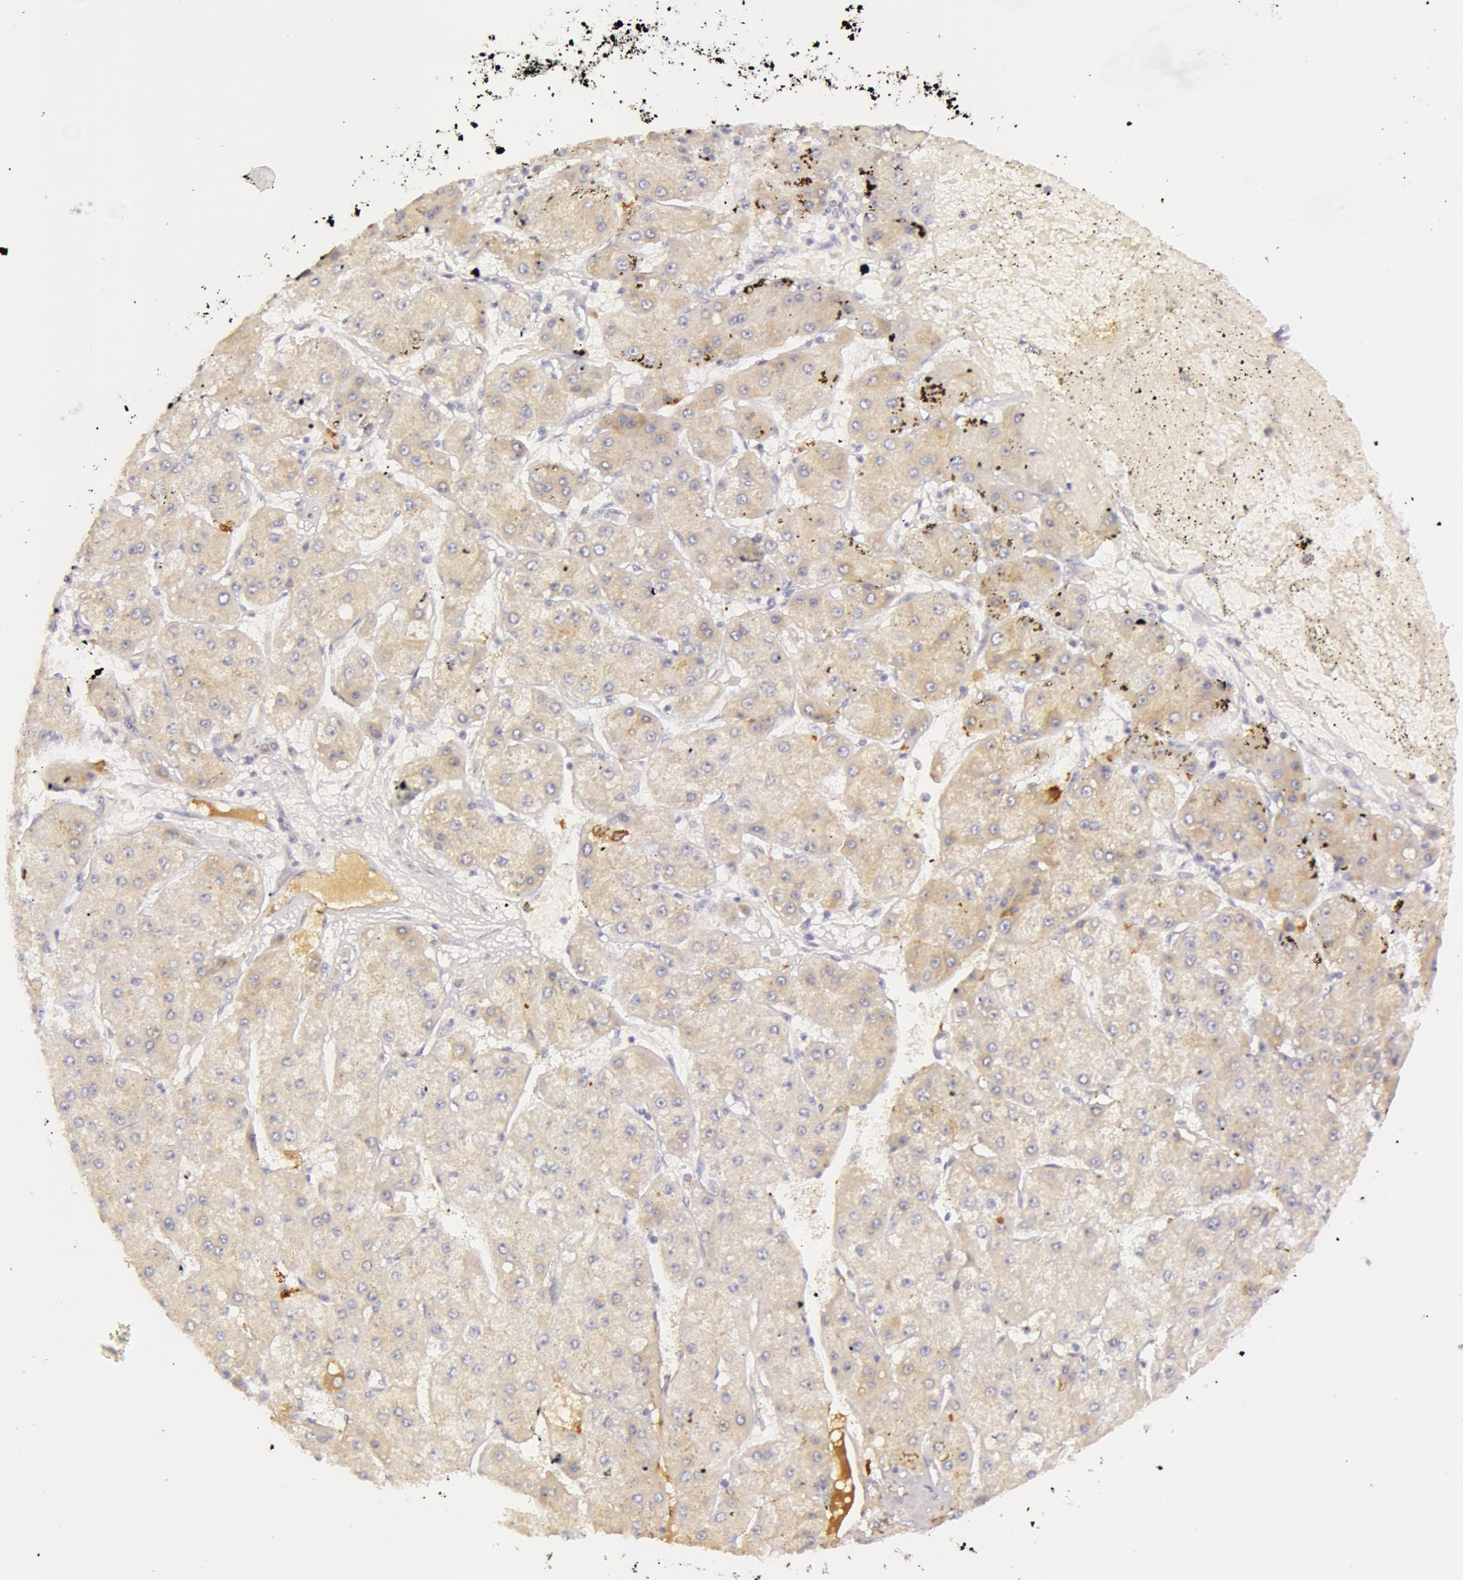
{"staining": {"intensity": "weak", "quantity": "<25%", "location": "cytoplasmic/membranous"}, "tissue": "liver cancer", "cell_type": "Tumor cells", "image_type": "cancer", "snomed": [{"axis": "morphology", "description": "Carcinoma, Hepatocellular, NOS"}, {"axis": "topography", "description": "Liver"}], "caption": "IHC micrograph of neoplastic tissue: human liver cancer (hepatocellular carcinoma) stained with DAB (3,3'-diaminobenzidine) displays no significant protein positivity in tumor cells.", "gene": "C4BPA", "patient": {"sex": "female", "age": 52}}